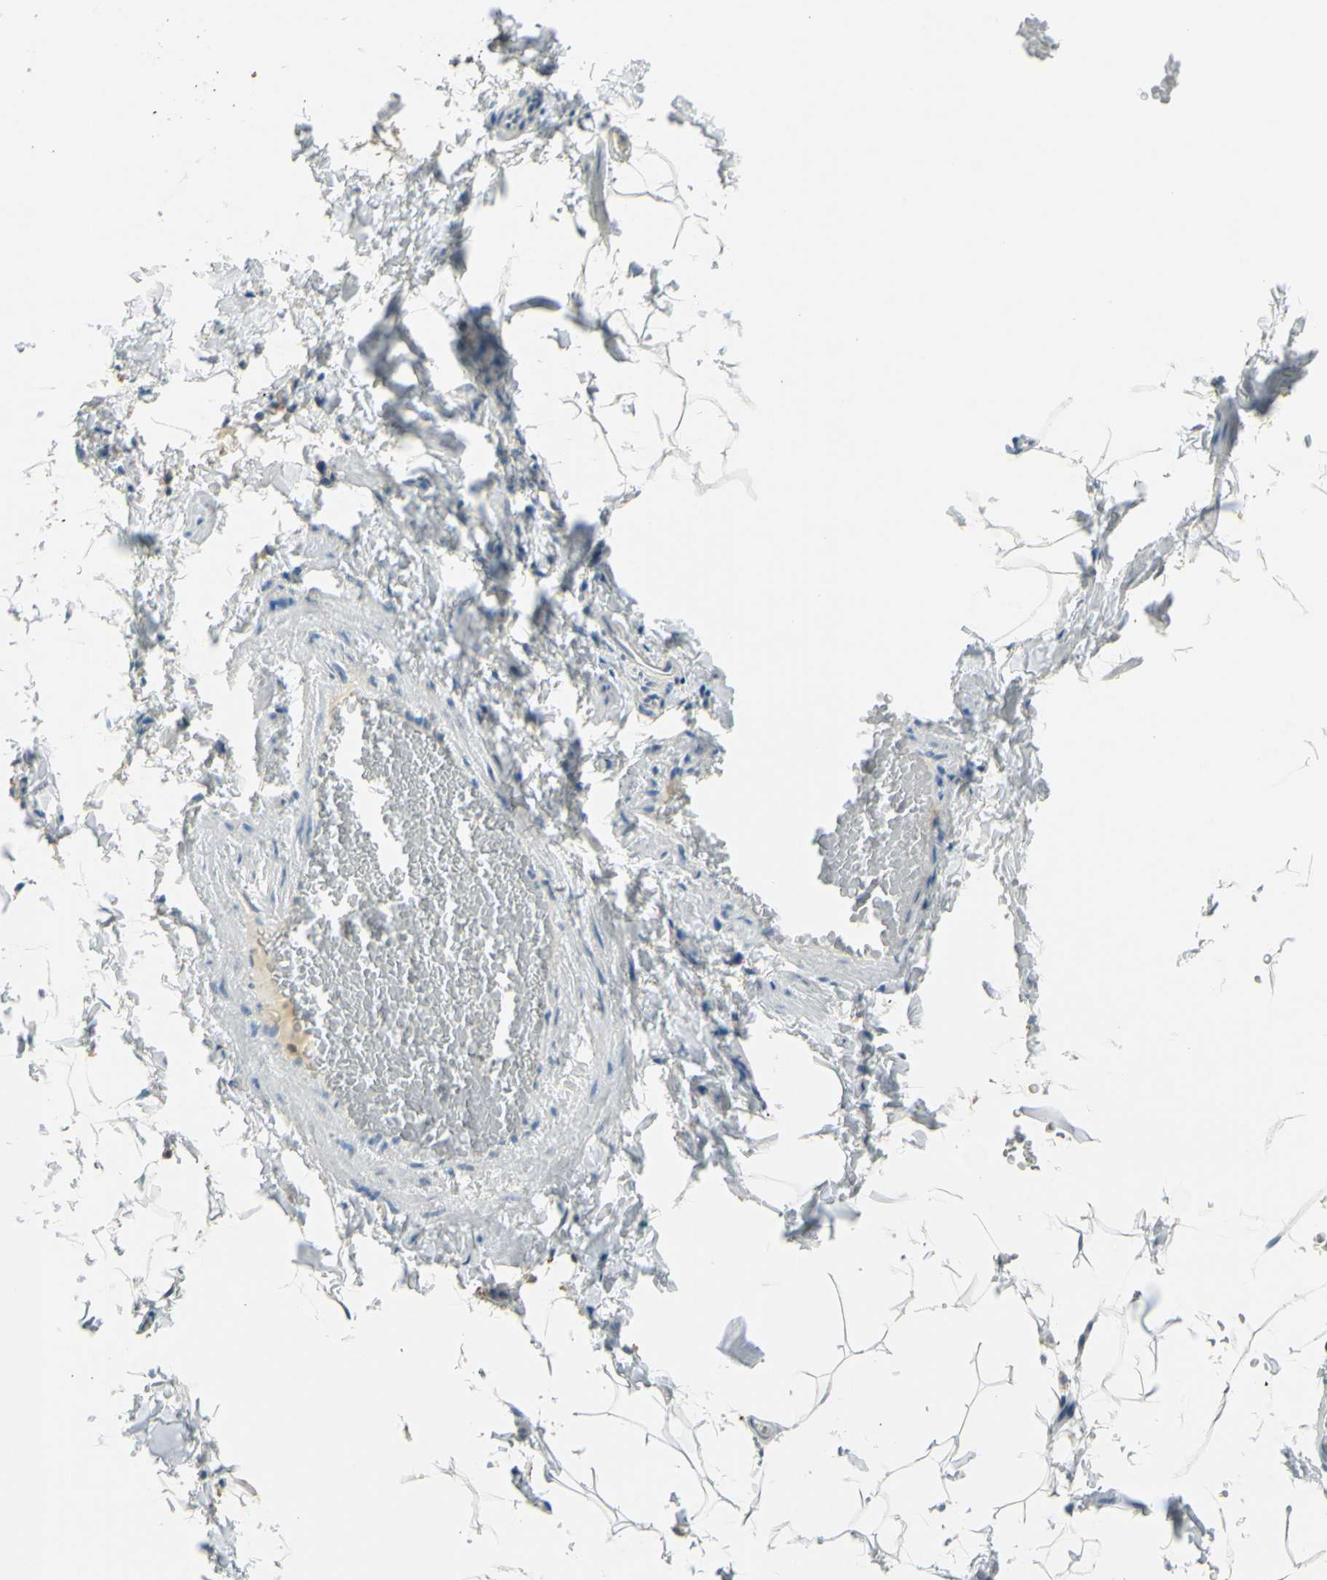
{"staining": {"intensity": "weak", "quantity": "25%-75%", "location": "cytoplasmic/membranous"}, "tissue": "adipose tissue", "cell_type": "Adipocytes", "image_type": "normal", "snomed": [{"axis": "morphology", "description": "Normal tissue, NOS"}, {"axis": "topography", "description": "Vascular tissue"}], "caption": "Immunohistochemical staining of normal human adipose tissue demonstrates low levels of weak cytoplasmic/membranous expression in about 25%-75% of adipocytes. The staining was performed using DAB to visualize the protein expression in brown, while the nuclei were stained in blue with hematoxylin (Magnification: 20x).", "gene": "LAMA3", "patient": {"sex": "male", "age": 41}}